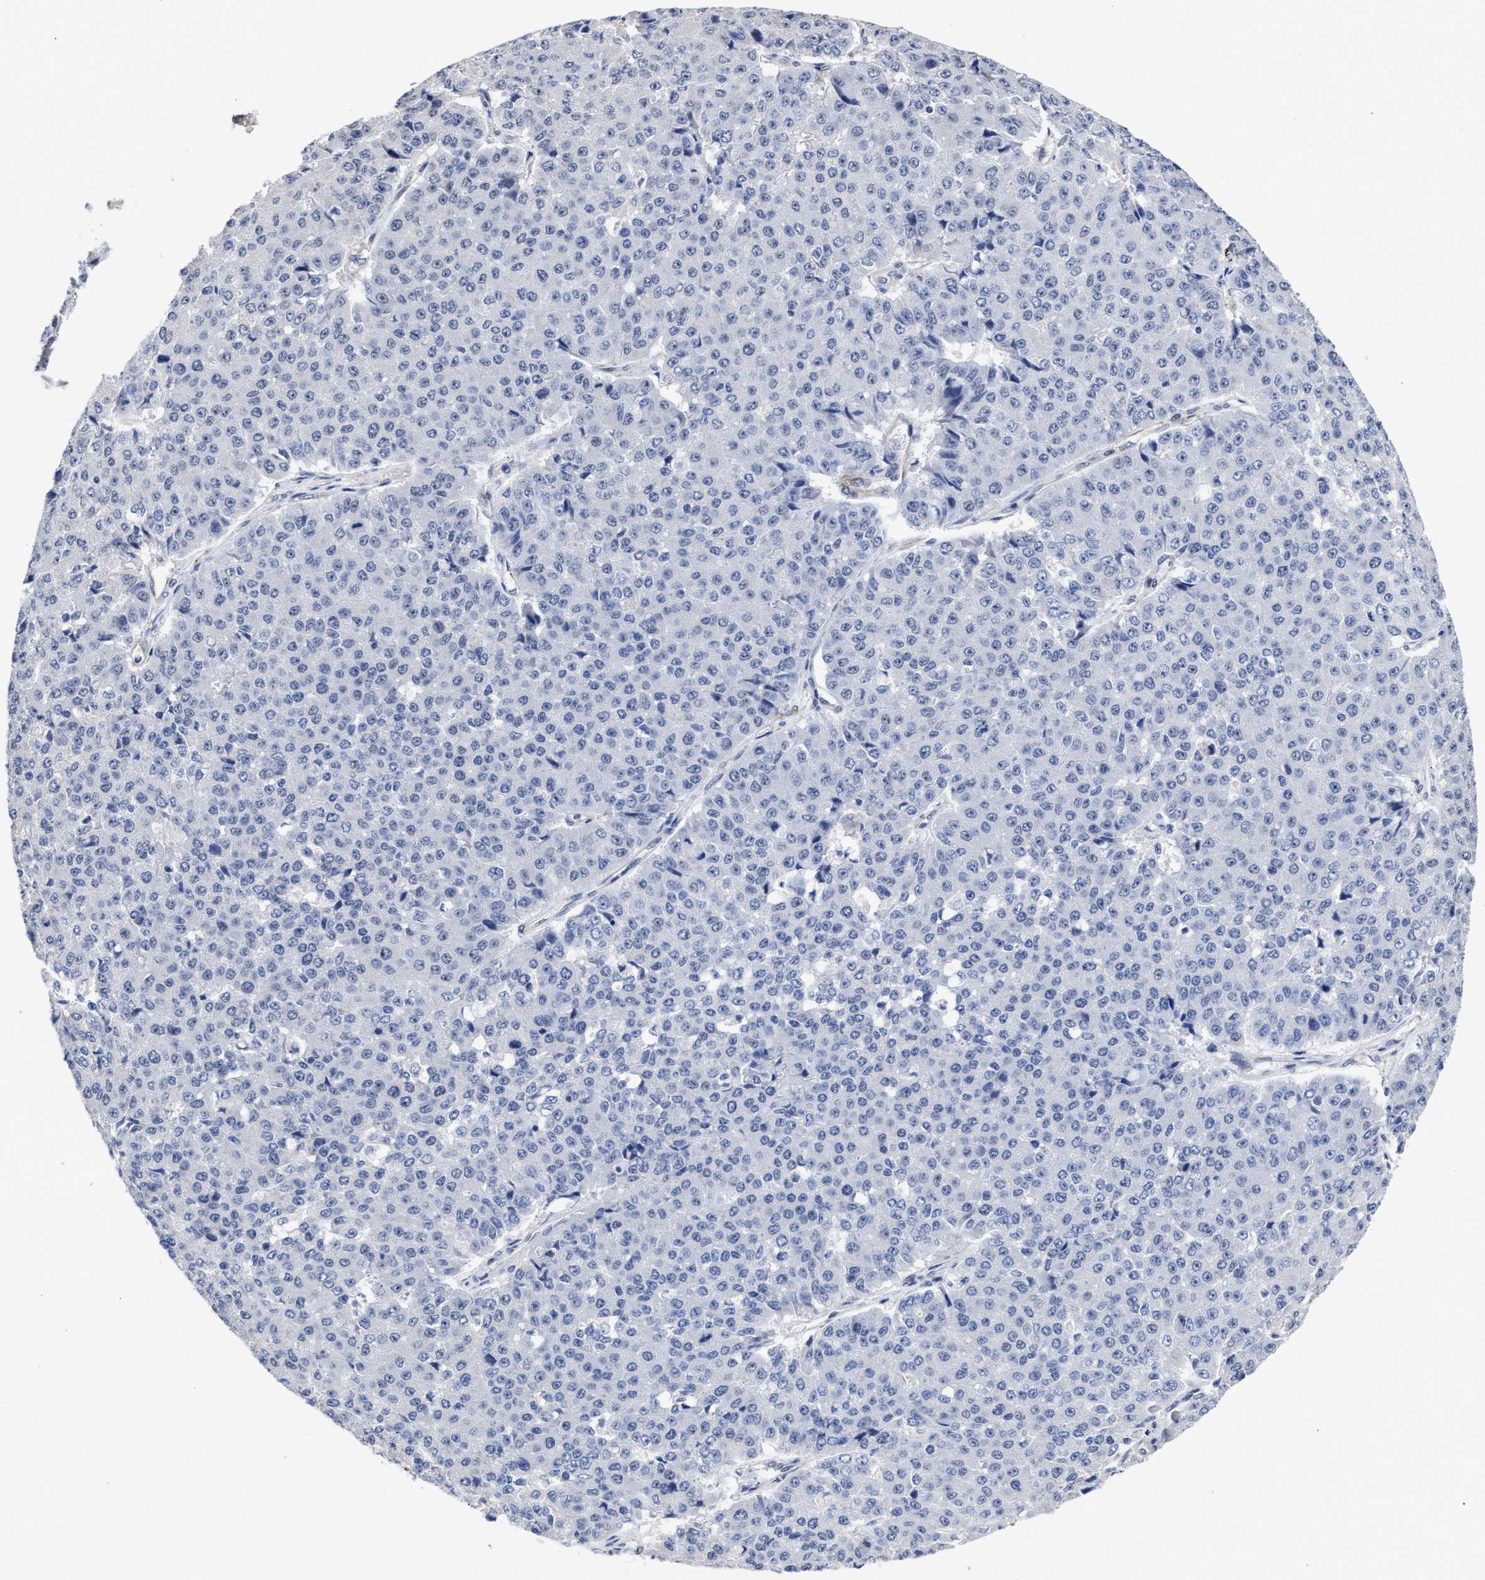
{"staining": {"intensity": "negative", "quantity": "none", "location": "none"}, "tissue": "pancreatic cancer", "cell_type": "Tumor cells", "image_type": "cancer", "snomed": [{"axis": "morphology", "description": "Adenocarcinoma, NOS"}, {"axis": "topography", "description": "Pancreas"}], "caption": "The photomicrograph demonstrates no significant staining in tumor cells of pancreatic adenocarcinoma.", "gene": "AHNAK2", "patient": {"sex": "male", "age": 50}}